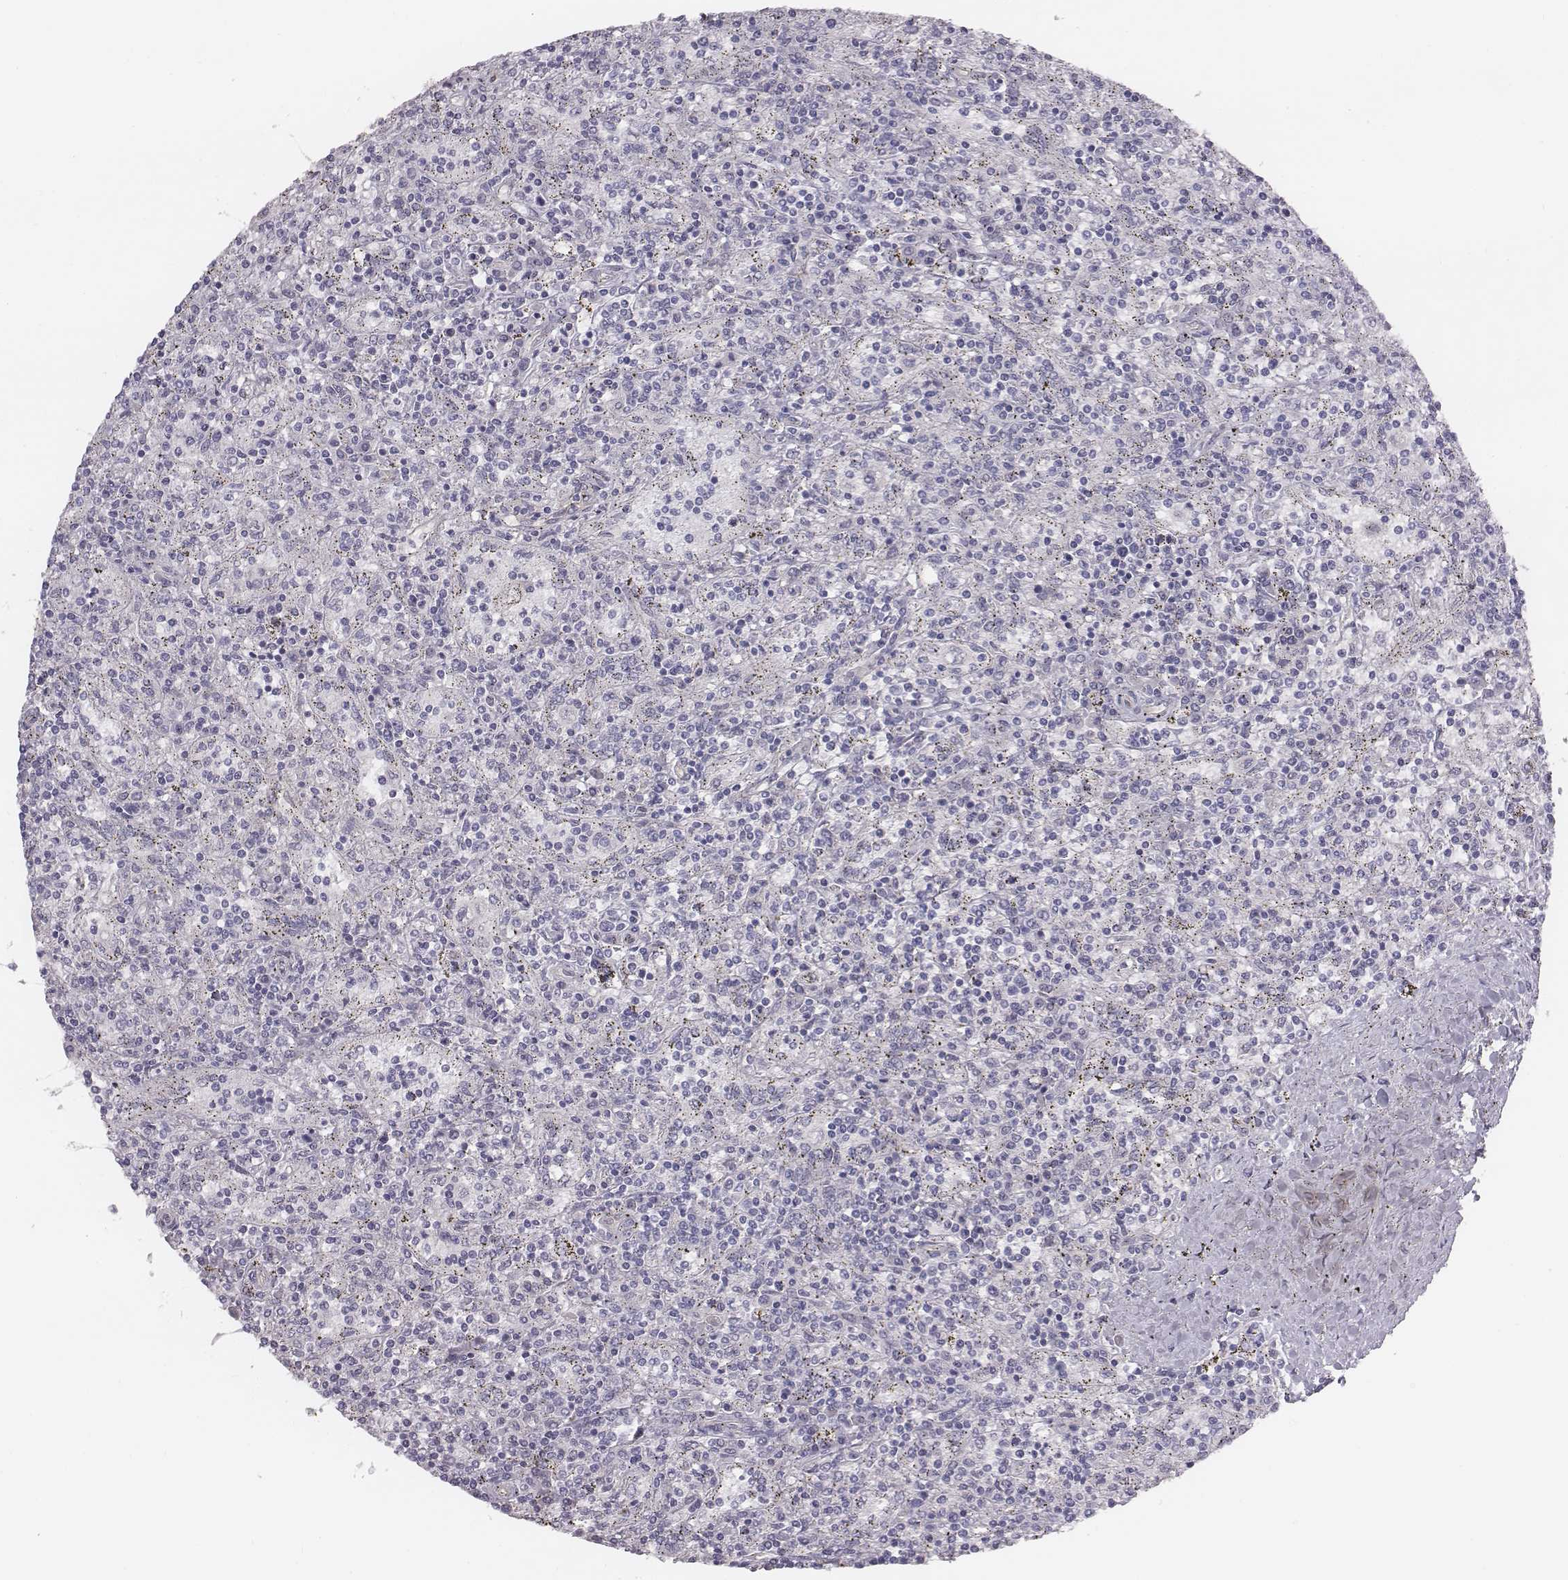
{"staining": {"intensity": "negative", "quantity": "none", "location": "none"}, "tissue": "lymphoma", "cell_type": "Tumor cells", "image_type": "cancer", "snomed": [{"axis": "morphology", "description": "Malignant lymphoma, non-Hodgkin's type, Low grade"}, {"axis": "topography", "description": "Spleen"}], "caption": "IHC of lymphoma displays no expression in tumor cells.", "gene": "CACNG4", "patient": {"sex": "male", "age": 62}}